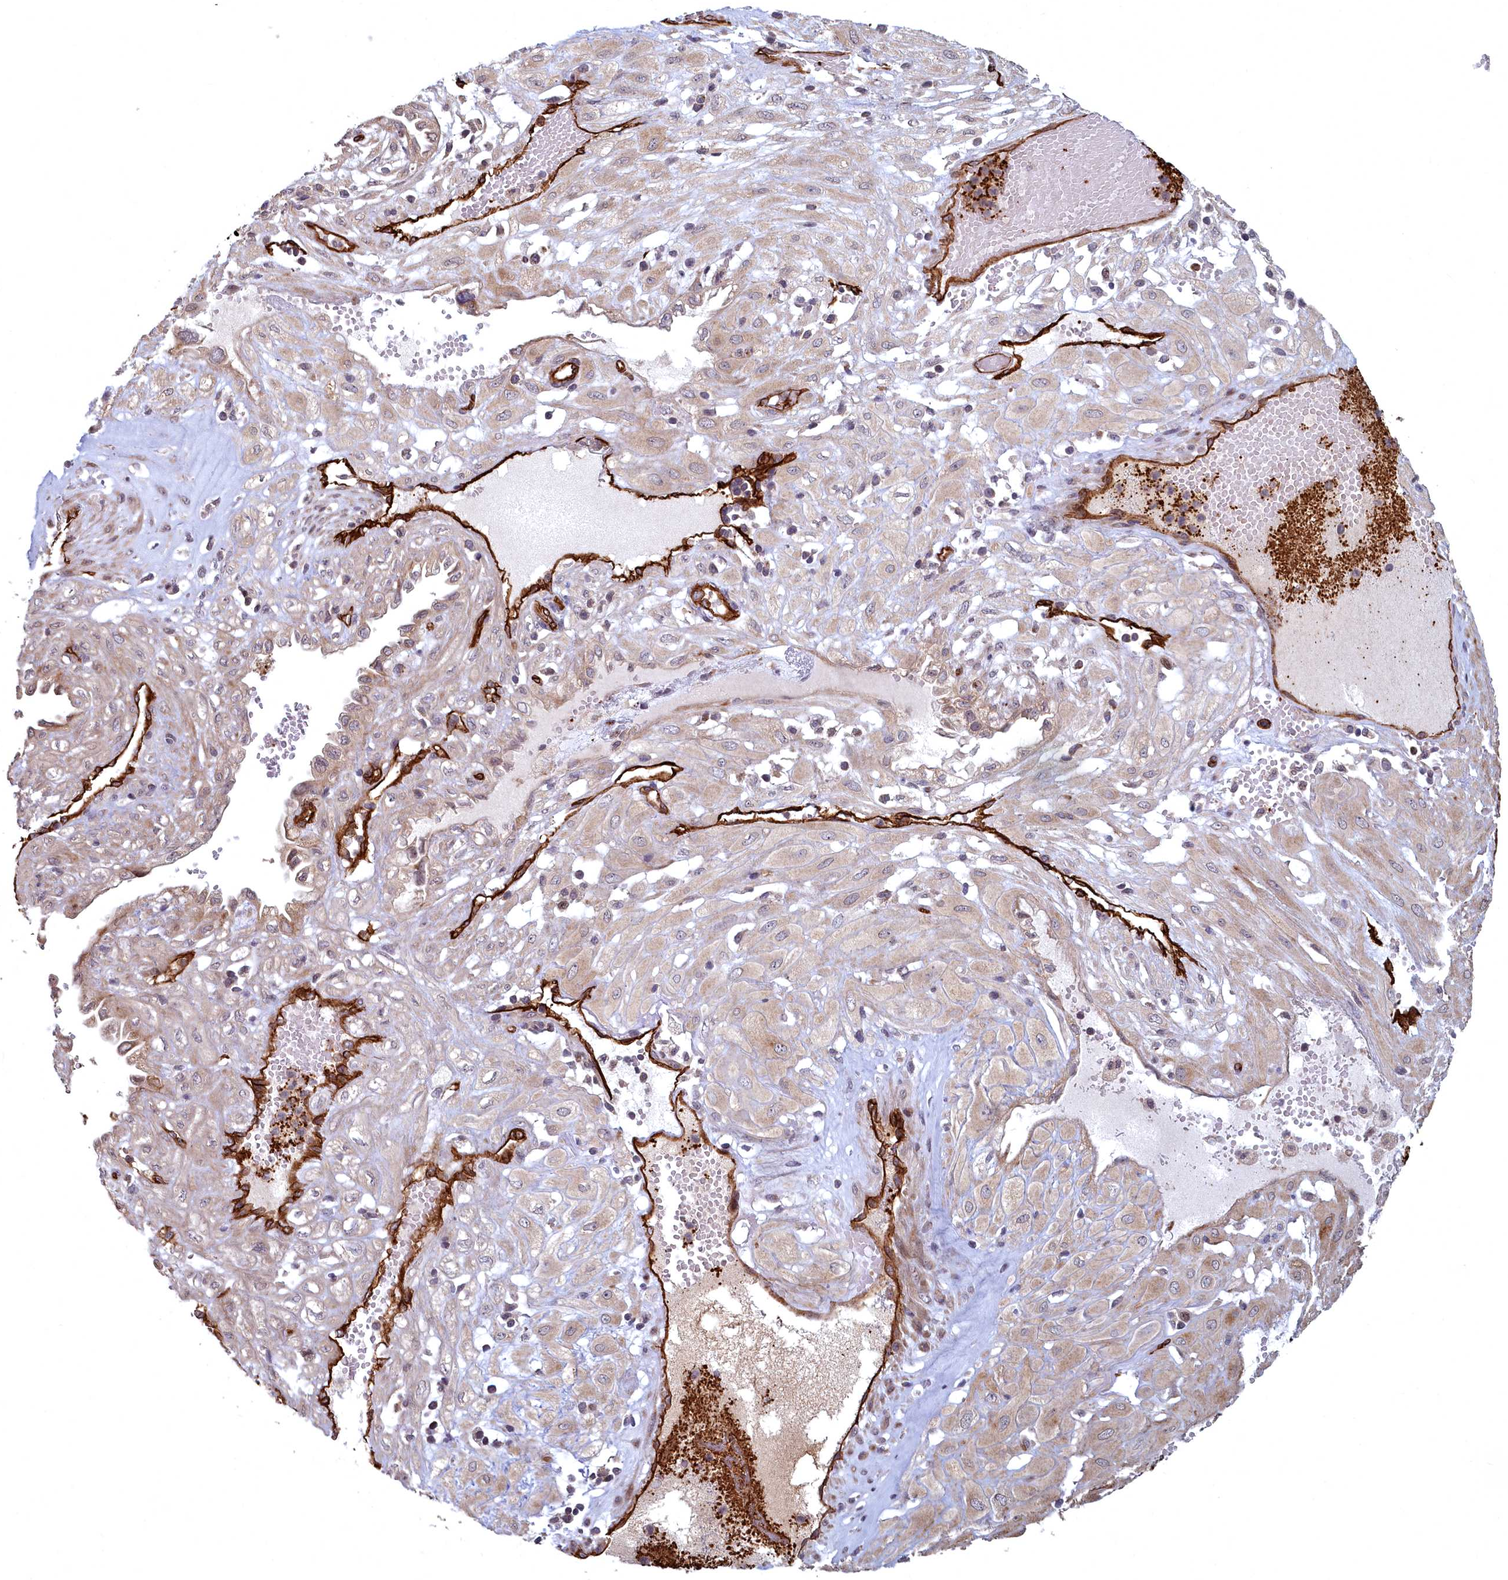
{"staining": {"intensity": "moderate", "quantity": "<25%", "location": "cytoplasmic/membranous,nuclear"}, "tissue": "cervical cancer", "cell_type": "Tumor cells", "image_type": "cancer", "snomed": [{"axis": "morphology", "description": "Squamous cell carcinoma, NOS"}, {"axis": "topography", "description": "Cervix"}], "caption": "Immunohistochemistry photomicrograph of neoplastic tissue: human cervical squamous cell carcinoma stained using immunohistochemistry displays low levels of moderate protein expression localized specifically in the cytoplasmic/membranous and nuclear of tumor cells, appearing as a cytoplasmic/membranous and nuclear brown color.", "gene": "TSPYL4", "patient": {"sex": "female", "age": 36}}